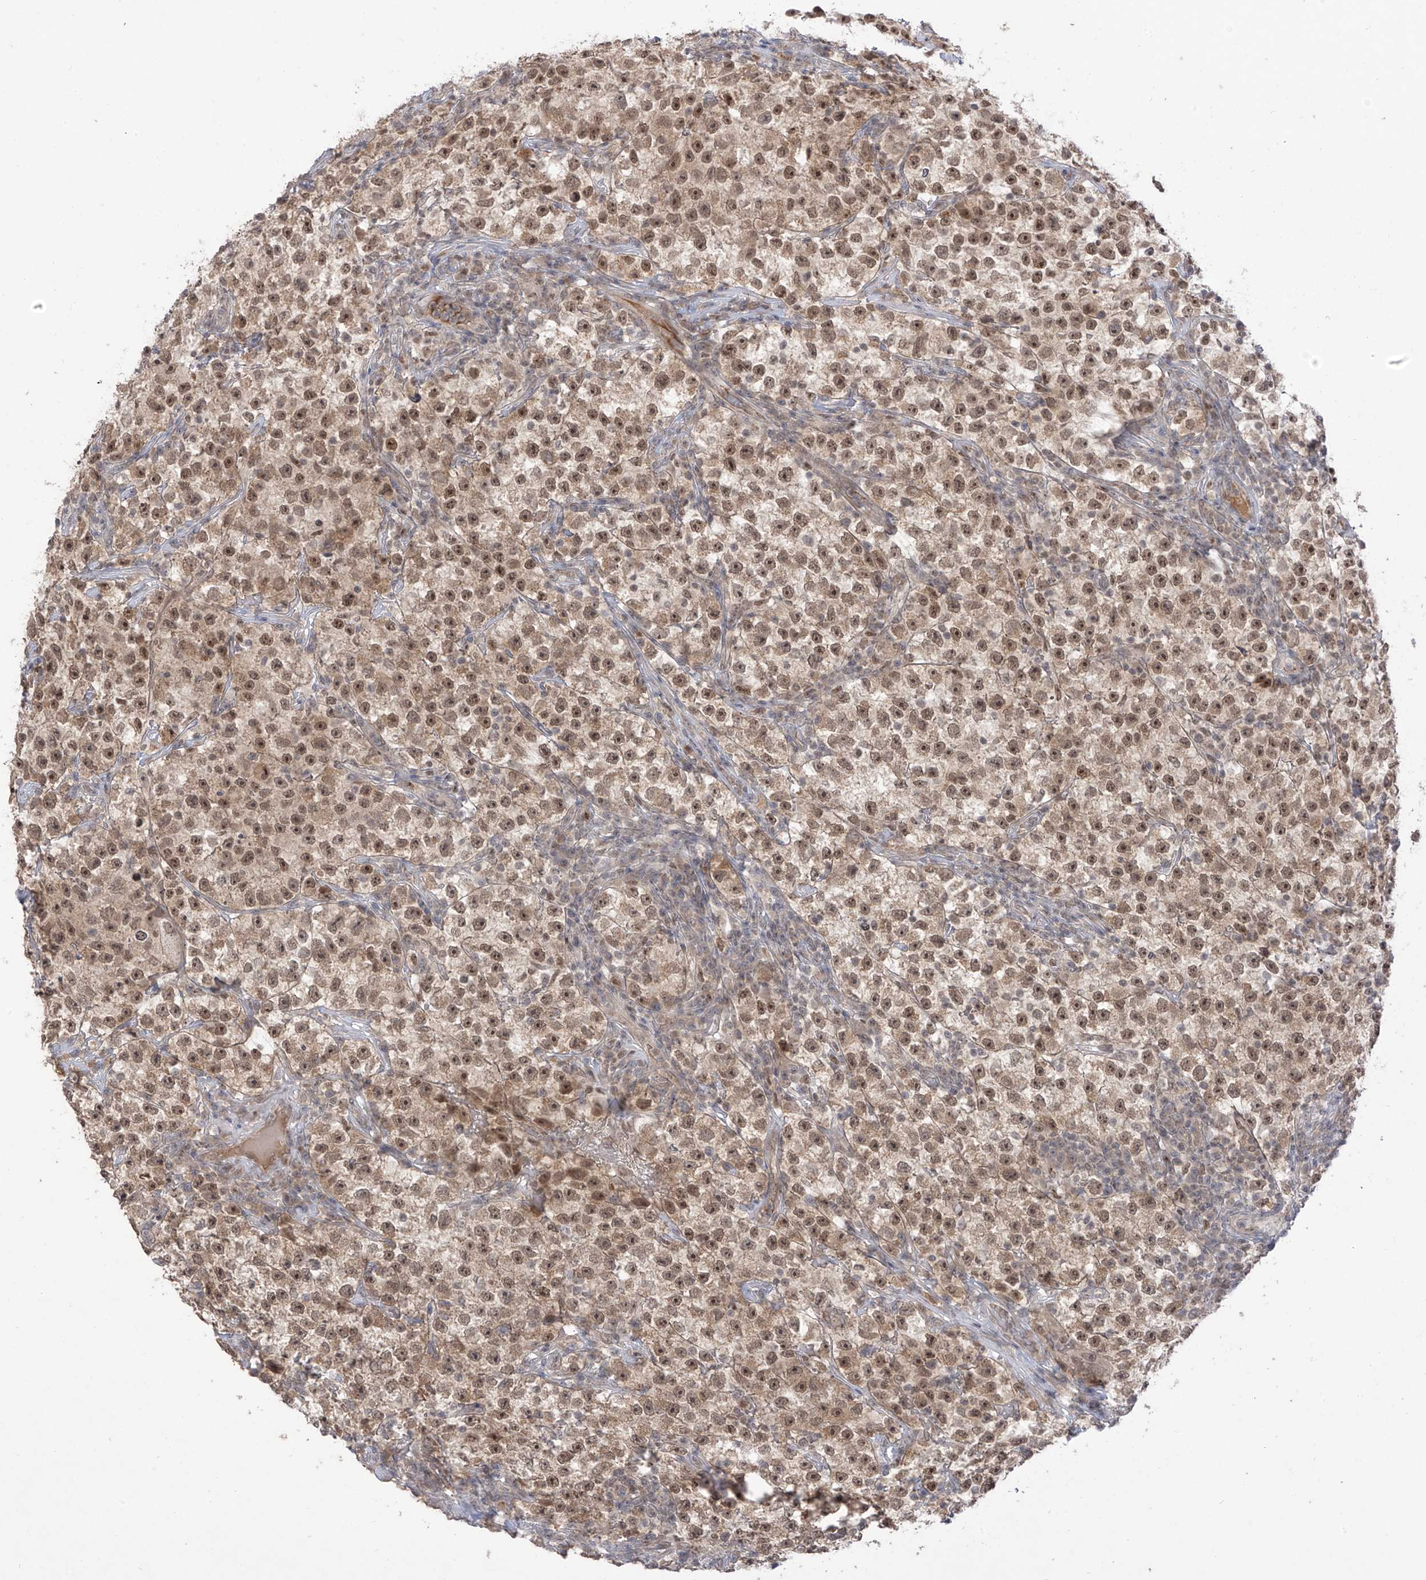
{"staining": {"intensity": "moderate", "quantity": ">75%", "location": "nuclear"}, "tissue": "testis cancer", "cell_type": "Tumor cells", "image_type": "cancer", "snomed": [{"axis": "morphology", "description": "Seminoma, NOS"}, {"axis": "topography", "description": "Testis"}], "caption": "The immunohistochemical stain shows moderate nuclear staining in tumor cells of testis seminoma tissue.", "gene": "OGT", "patient": {"sex": "male", "age": 22}}